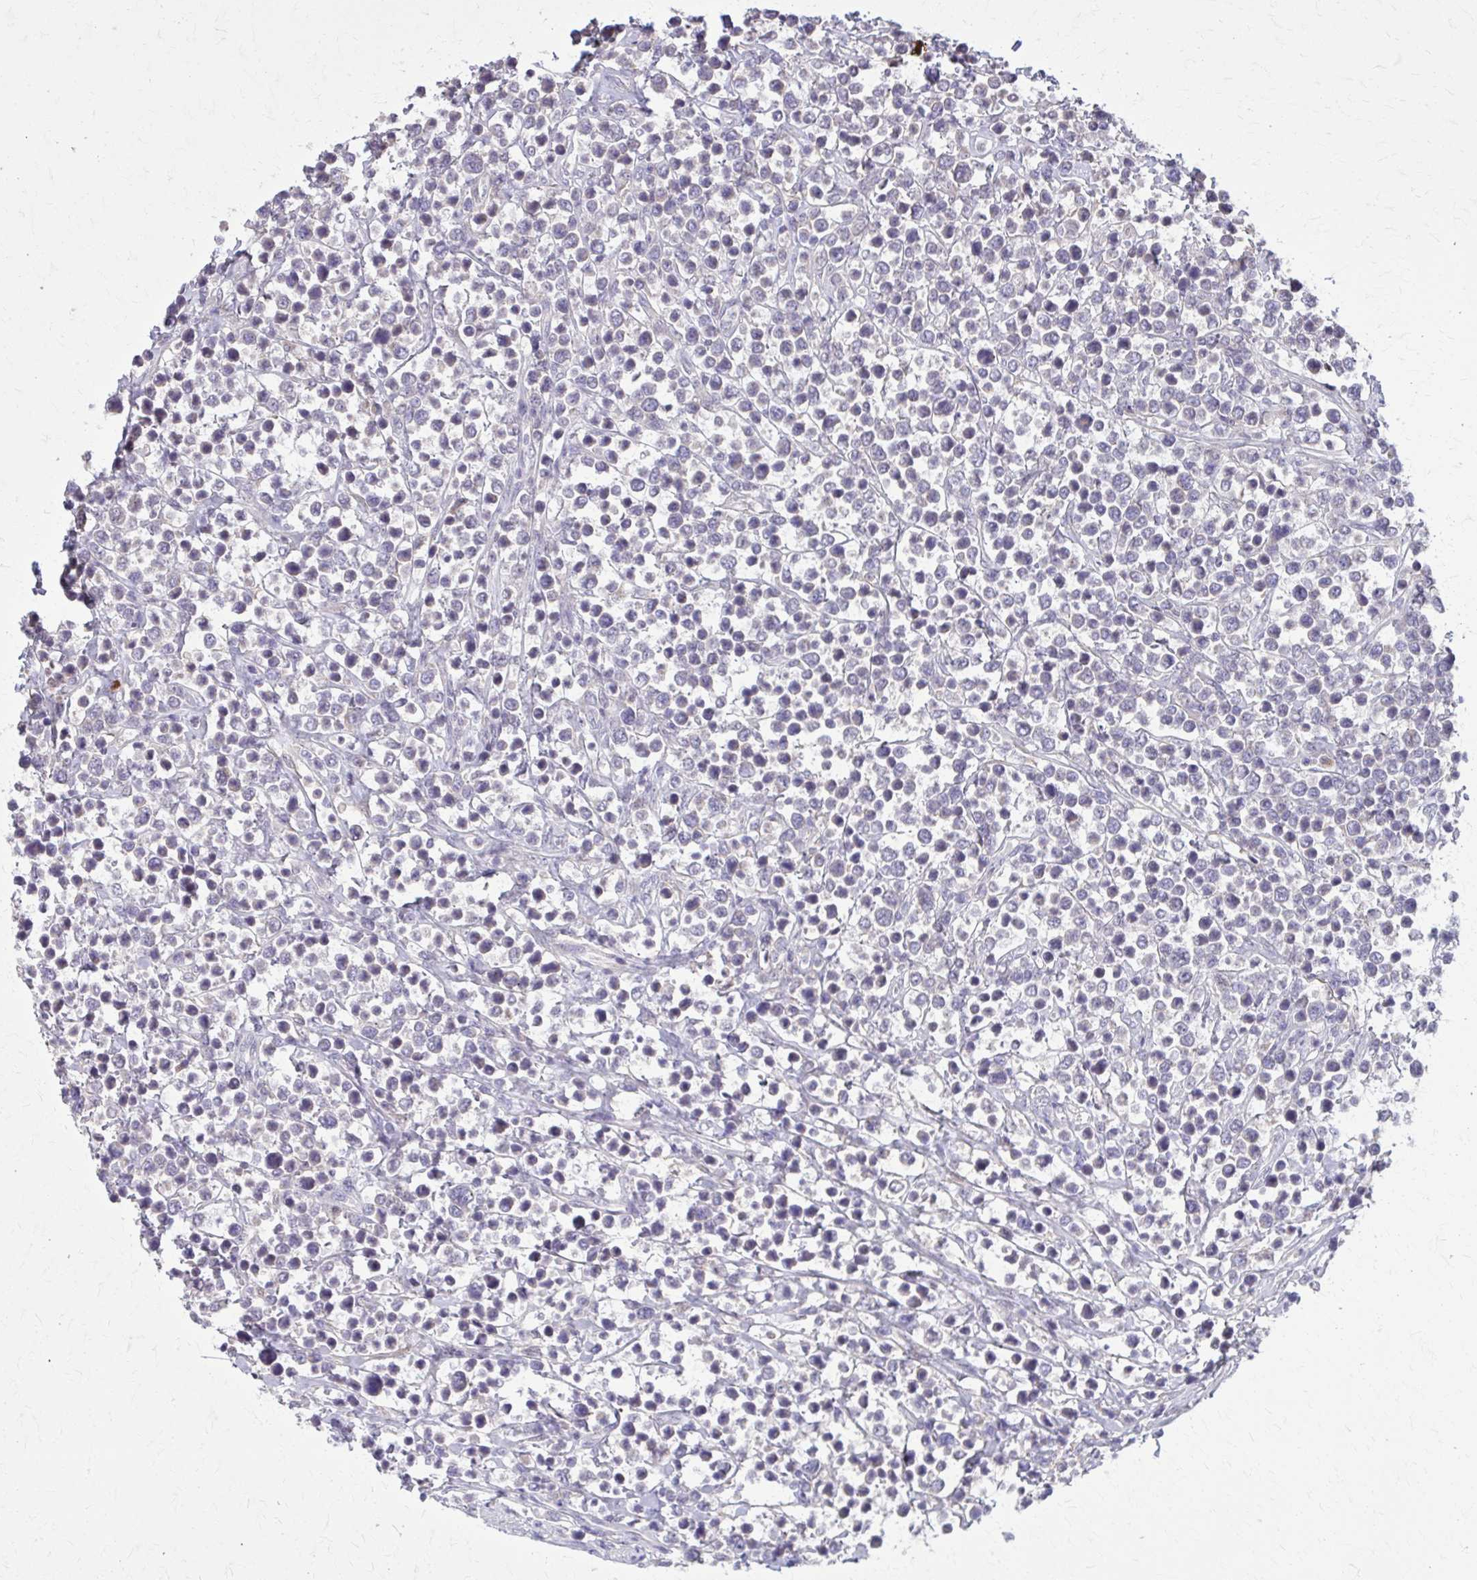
{"staining": {"intensity": "negative", "quantity": "none", "location": "none"}, "tissue": "lymphoma", "cell_type": "Tumor cells", "image_type": "cancer", "snomed": [{"axis": "morphology", "description": "Malignant lymphoma, non-Hodgkin's type, High grade"}, {"axis": "topography", "description": "Soft tissue"}], "caption": "This is a micrograph of immunohistochemistry staining of lymphoma, which shows no expression in tumor cells. Brightfield microscopy of immunohistochemistry stained with DAB (brown) and hematoxylin (blue), captured at high magnification.", "gene": "NRBF2", "patient": {"sex": "female", "age": 56}}